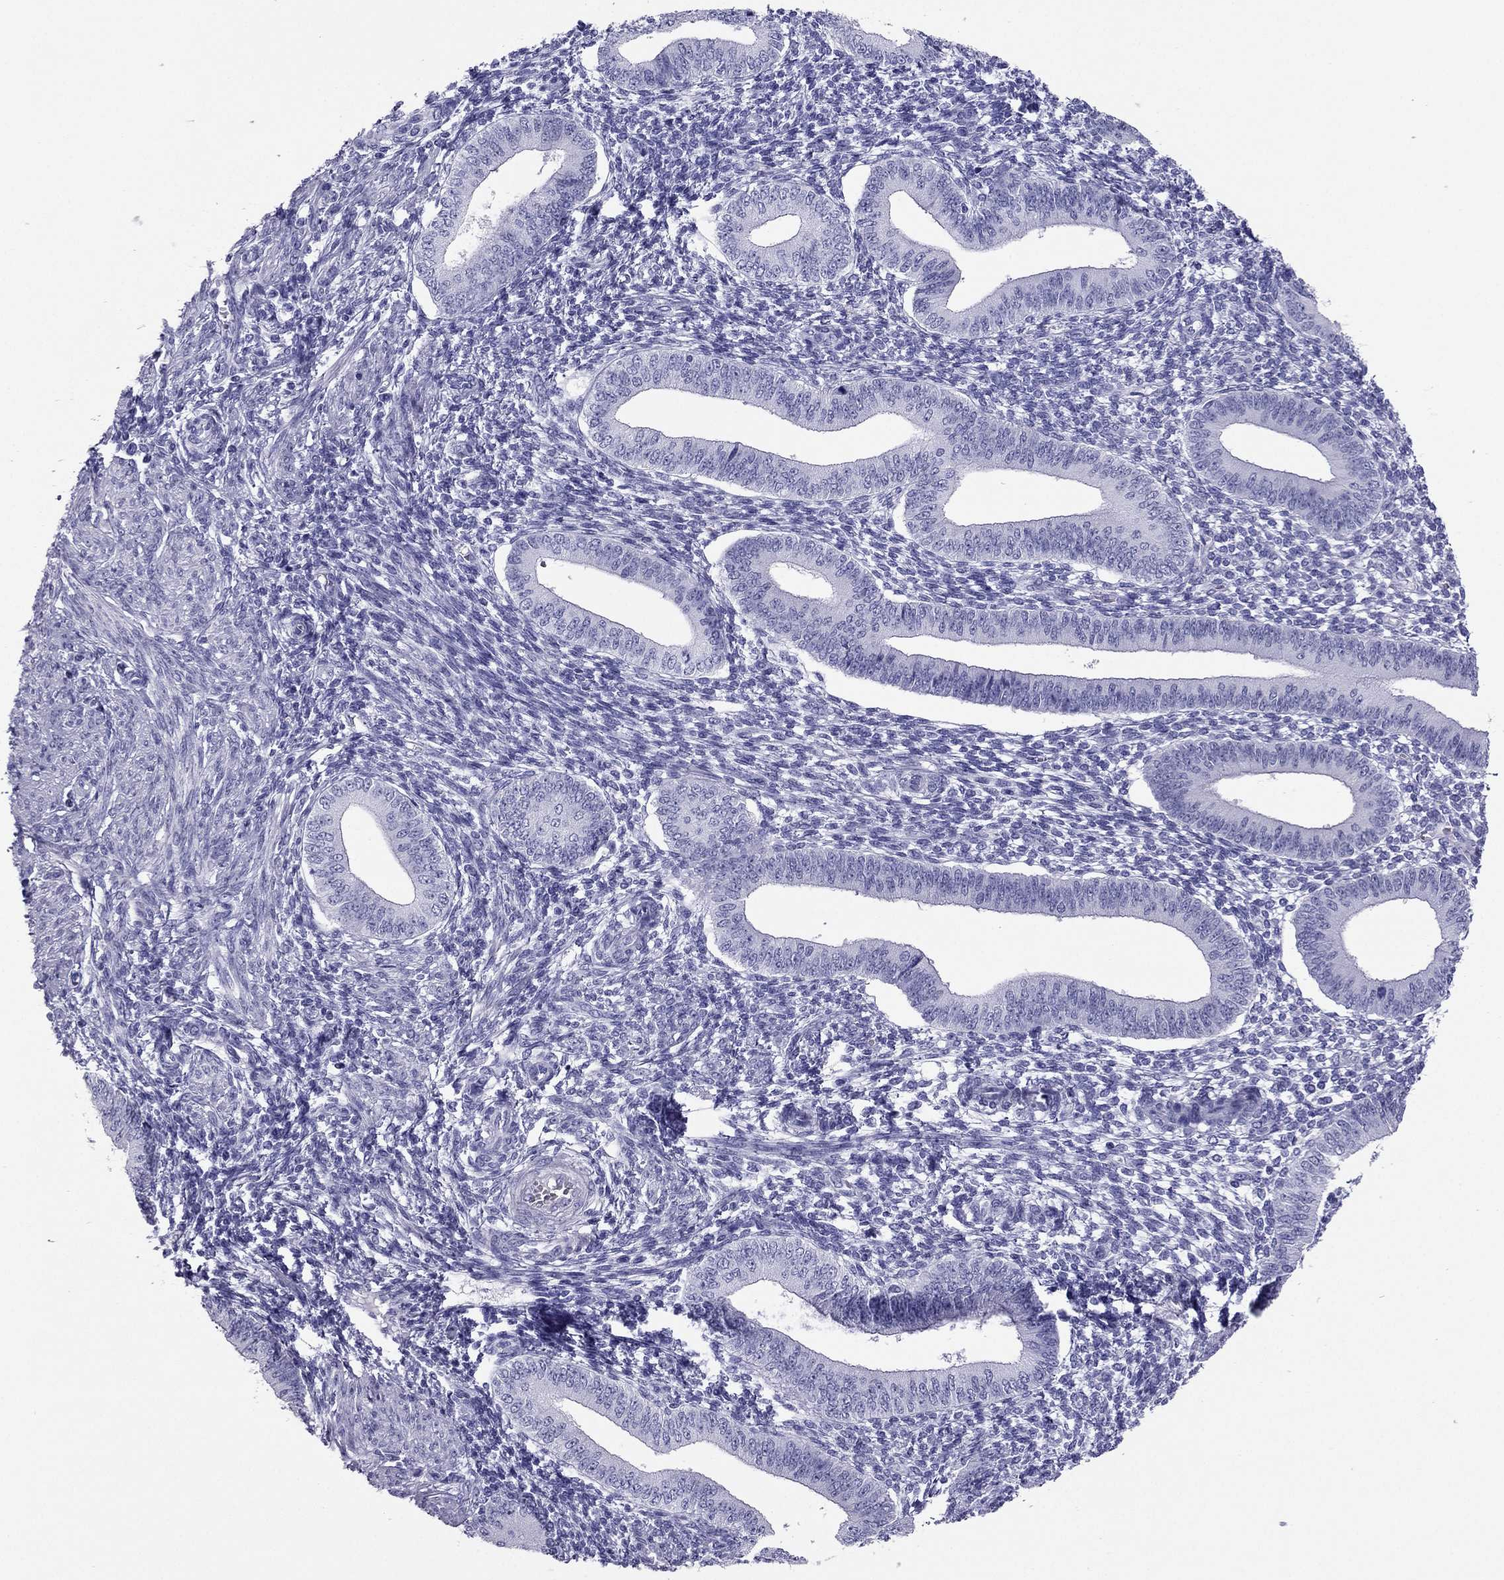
{"staining": {"intensity": "negative", "quantity": "none", "location": "none"}, "tissue": "endometrium", "cell_type": "Cells in endometrial stroma", "image_type": "normal", "snomed": [{"axis": "morphology", "description": "Normal tissue, NOS"}, {"axis": "topography", "description": "Endometrium"}], "caption": "A high-resolution micrograph shows IHC staining of normal endometrium, which exhibits no significant positivity in cells in endometrial stroma. (Stains: DAB (3,3'-diaminobenzidine) IHC with hematoxylin counter stain, Microscopy: brightfield microscopy at high magnification).", "gene": "PDE6A", "patient": {"sex": "female", "age": 42}}